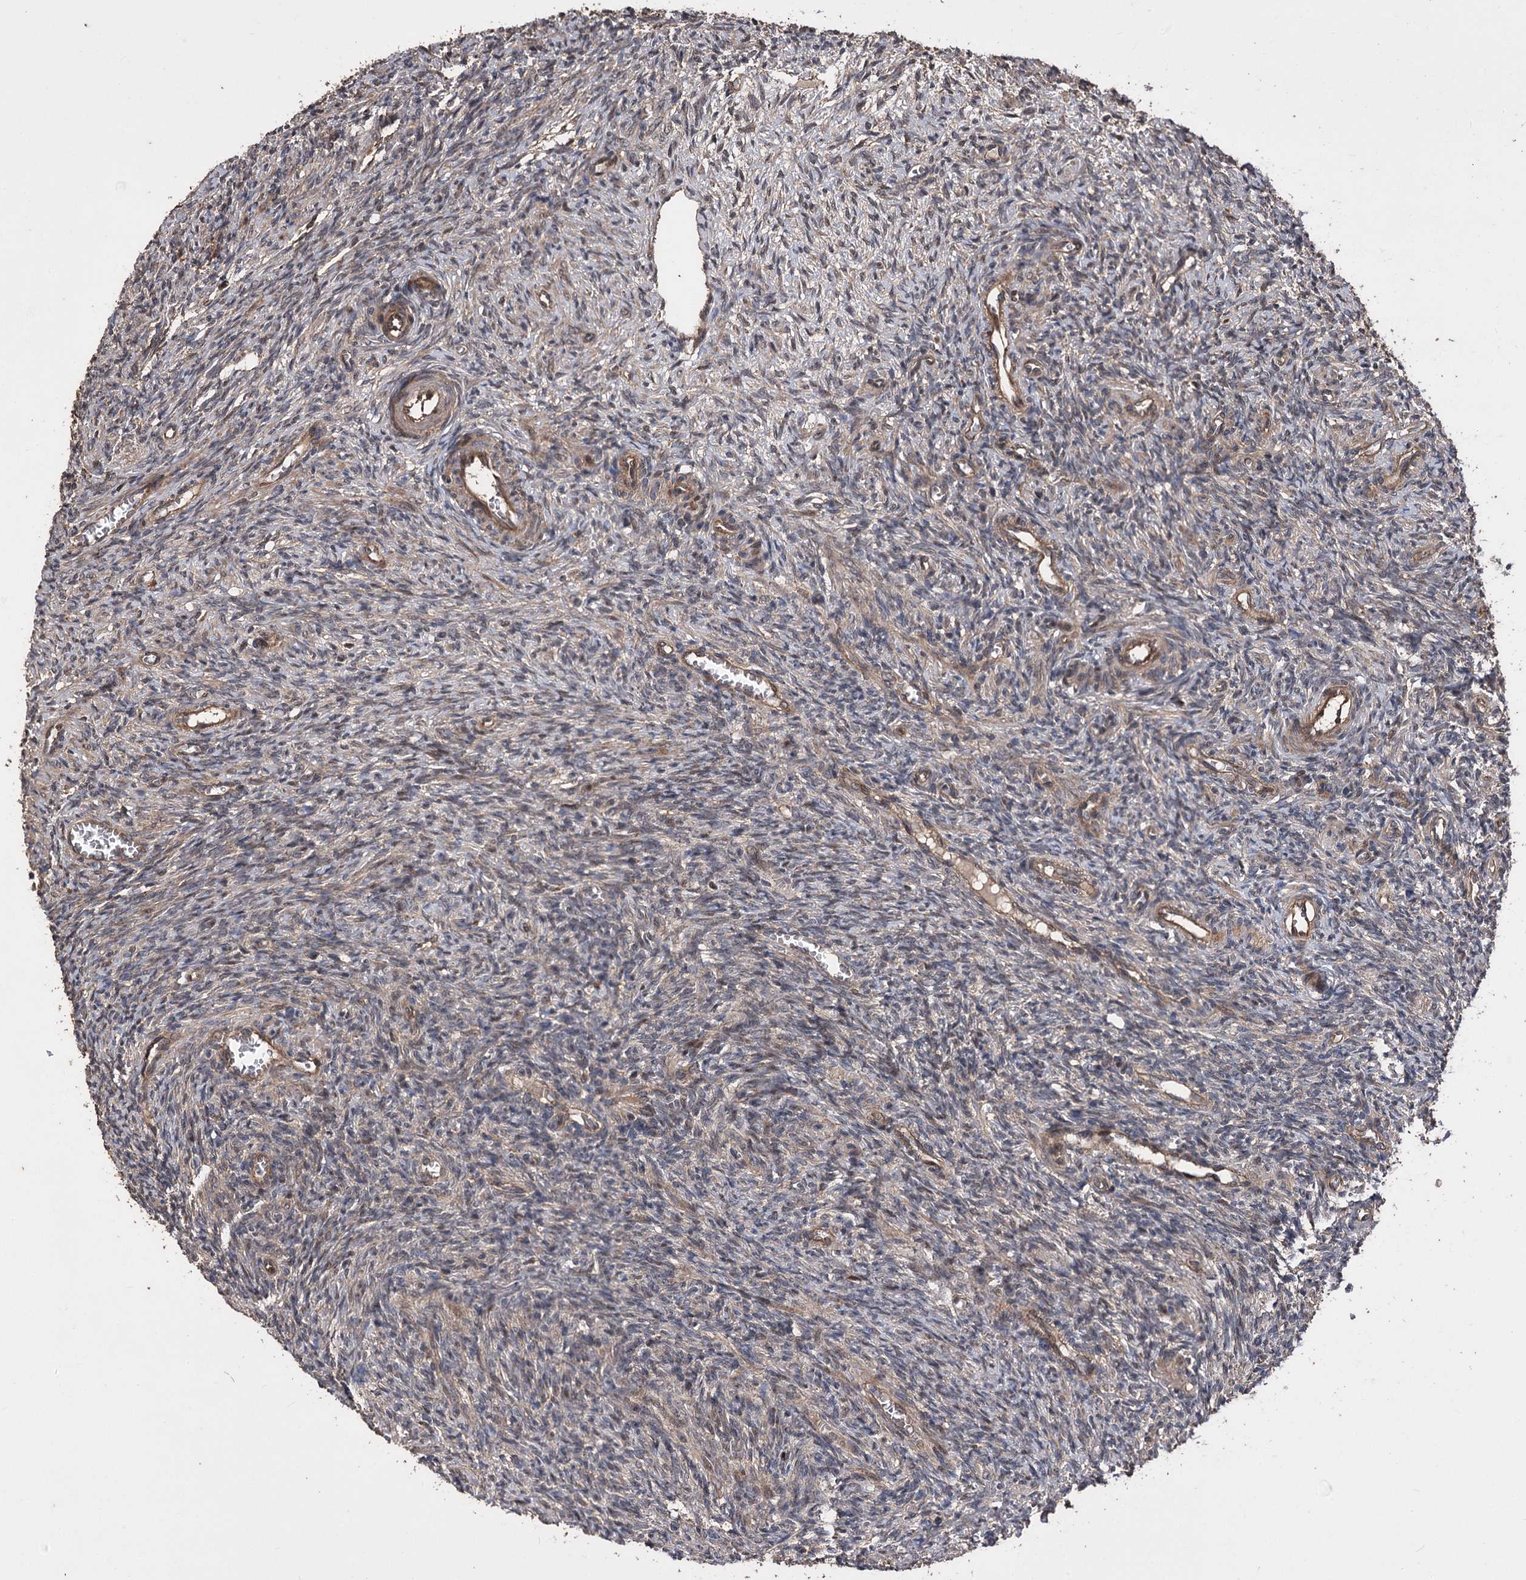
{"staining": {"intensity": "moderate", "quantity": "<25%", "location": "cytoplasmic/membranous"}, "tissue": "ovary", "cell_type": "Ovarian stroma cells", "image_type": "normal", "snomed": [{"axis": "morphology", "description": "Normal tissue, NOS"}, {"axis": "topography", "description": "Ovary"}], "caption": "Immunohistochemical staining of unremarkable human ovary exhibits moderate cytoplasmic/membranous protein staining in approximately <25% of ovarian stroma cells.", "gene": "RASSF3", "patient": {"sex": "female", "age": 27}}